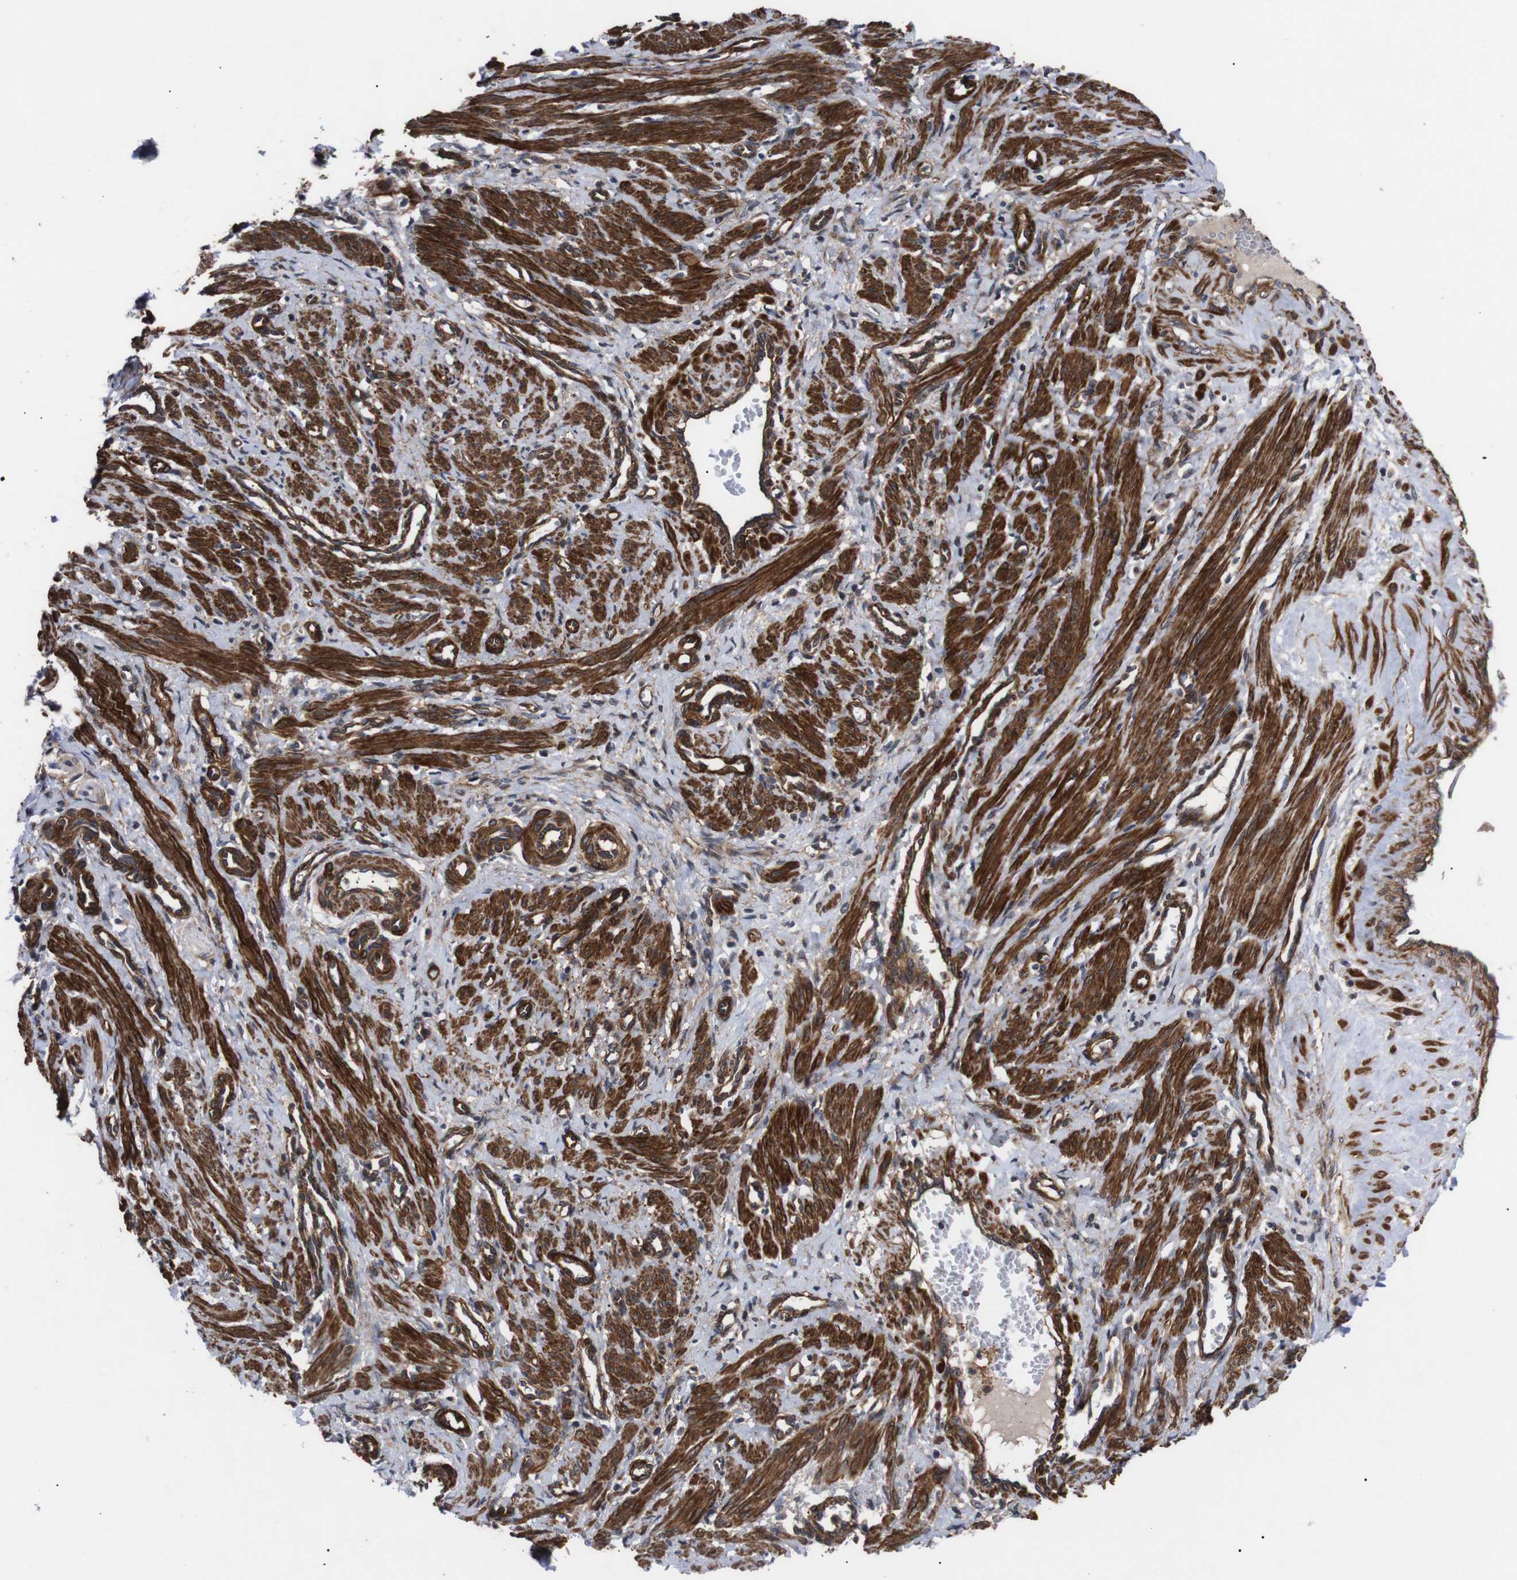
{"staining": {"intensity": "strong", "quantity": ">75%", "location": "cytoplasmic/membranous"}, "tissue": "smooth muscle", "cell_type": "Smooth muscle cells", "image_type": "normal", "snomed": [{"axis": "morphology", "description": "Normal tissue, NOS"}, {"axis": "topography", "description": "Endometrium"}], "caption": "The image demonstrates staining of unremarkable smooth muscle, revealing strong cytoplasmic/membranous protein positivity (brown color) within smooth muscle cells. The protein is shown in brown color, while the nuclei are stained blue.", "gene": "PAWR", "patient": {"sex": "female", "age": 33}}